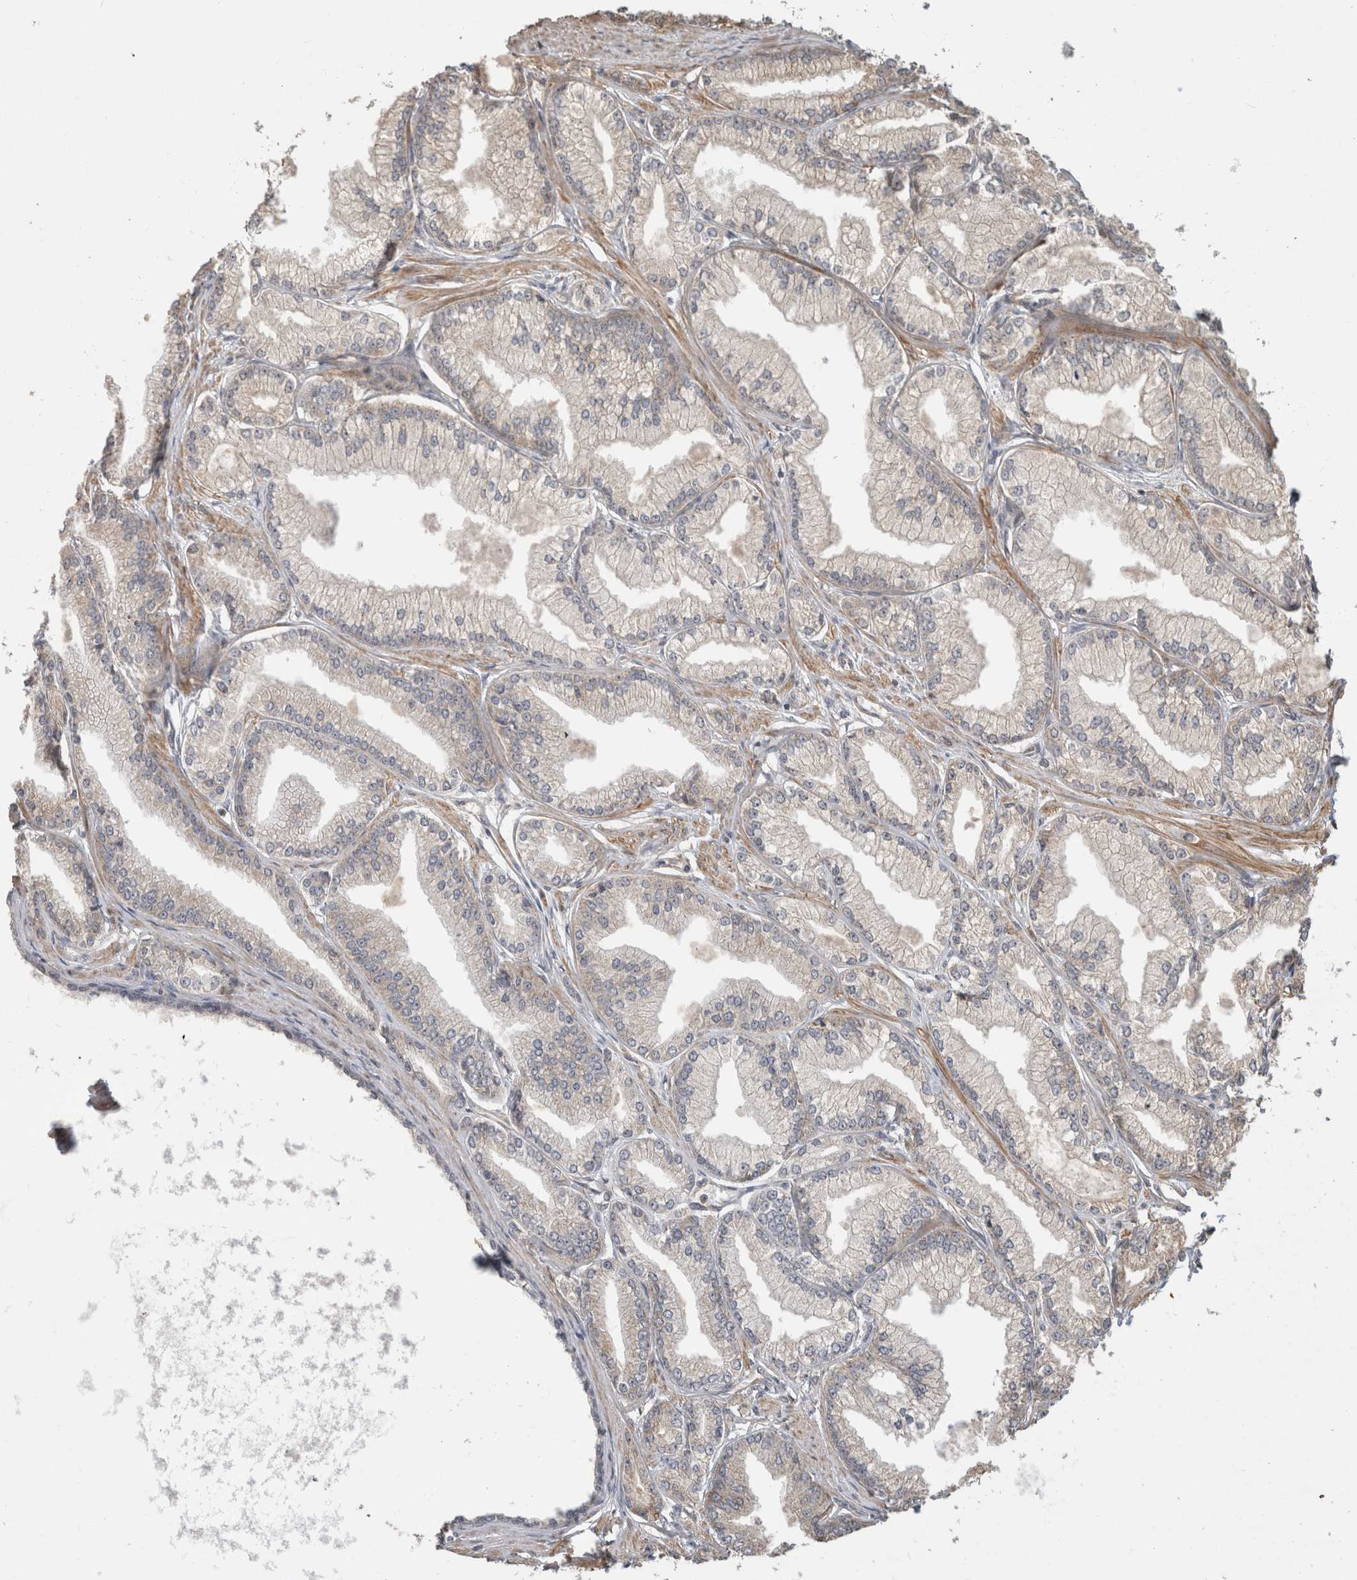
{"staining": {"intensity": "weak", "quantity": "<25%", "location": "cytoplasmic/membranous"}, "tissue": "prostate cancer", "cell_type": "Tumor cells", "image_type": "cancer", "snomed": [{"axis": "morphology", "description": "Adenocarcinoma, Low grade"}, {"axis": "topography", "description": "Prostate"}], "caption": "An immunohistochemistry image of prostate cancer (low-grade adenocarcinoma) is shown. There is no staining in tumor cells of prostate cancer (low-grade adenocarcinoma).", "gene": "PCDHB15", "patient": {"sex": "male", "age": 52}}